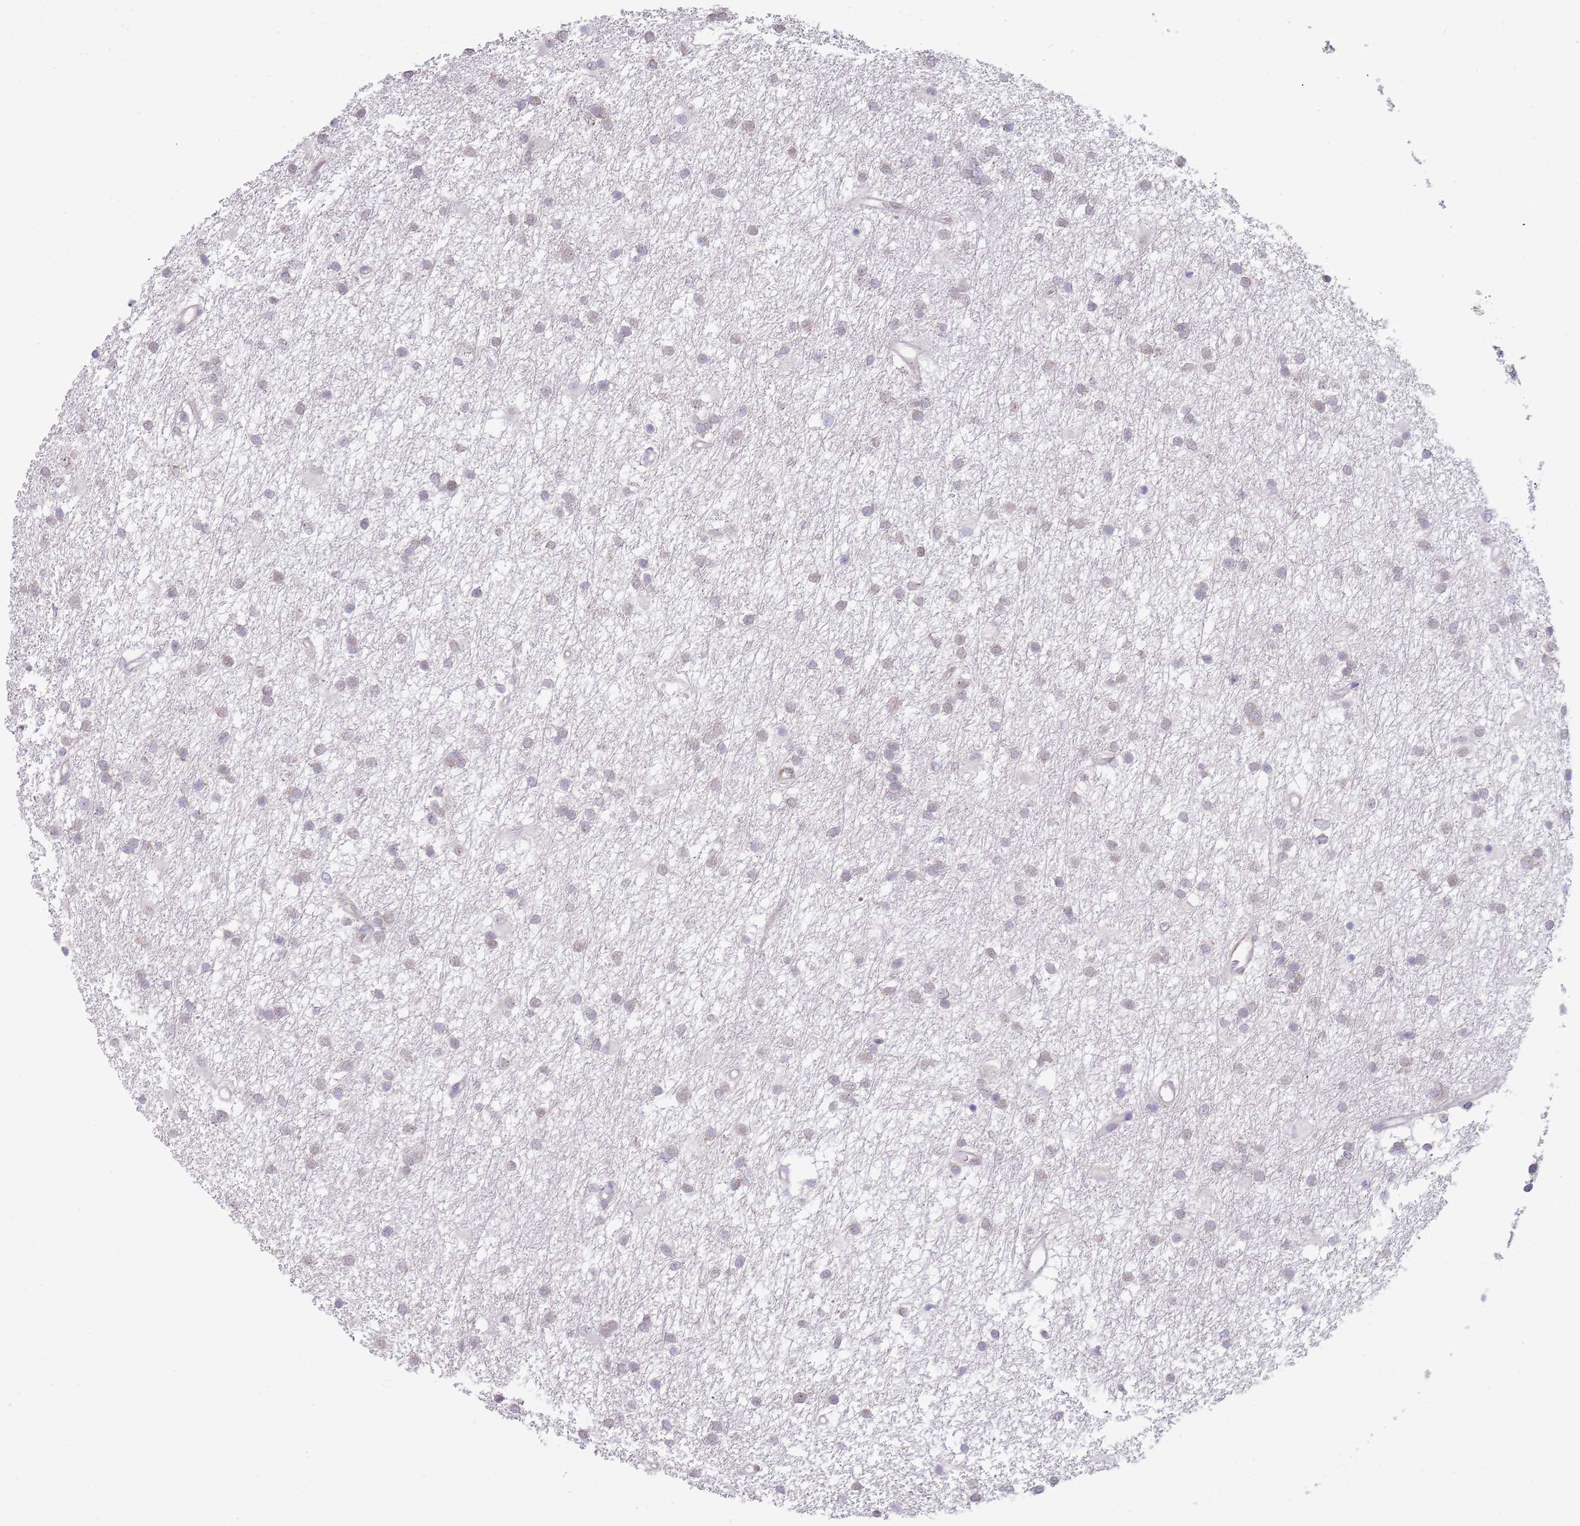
{"staining": {"intensity": "negative", "quantity": "none", "location": "none"}, "tissue": "glioma", "cell_type": "Tumor cells", "image_type": "cancer", "snomed": [{"axis": "morphology", "description": "Glioma, malignant, High grade"}, {"axis": "topography", "description": "Brain"}], "caption": "This micrograph is of malignant high-grade glioma stained with immunohistochemistry to label a protein in brown with the nuclei are counter-stained blue. There is no expression in tumor cells. Nuclei are stained in blue.", "gene": "TNRC6C", "patient": {"sex": "male", "age": 77}}